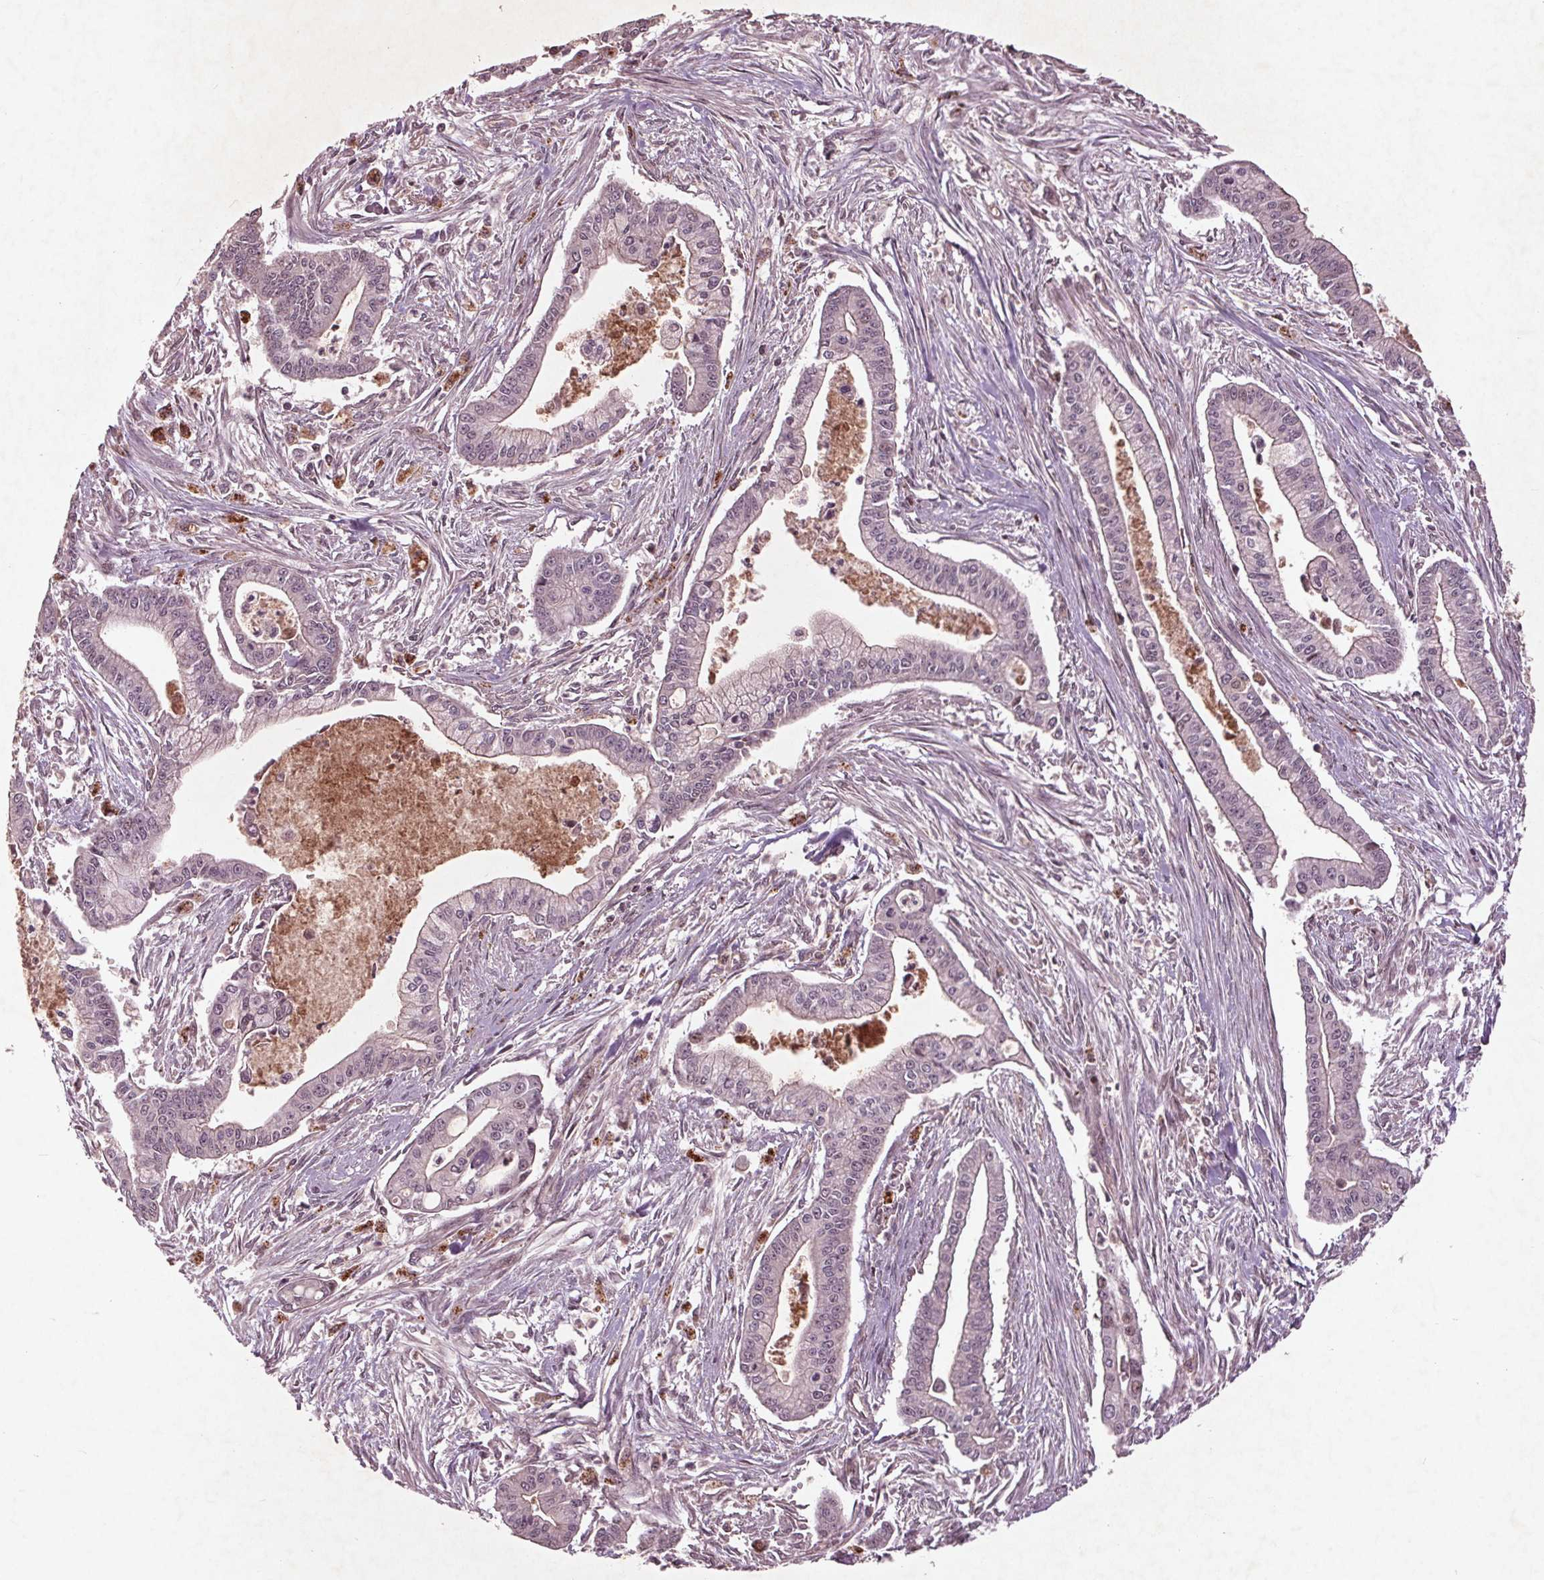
{"staining": {"intensity": "weak", "quantity": "<25%", "location": "nuclear"}, "tissue": "pancreatic cancer", "cell_type": "Tumor cells", "image_type": "cancer", "snomed": [{"axis": "morphology", "description": "Adenocarcinoma, NOS"}, {"axis": "topography", "description": "Pancreas"}], "caption": "High power microscopy image of an immunohistochemistry (IHC) histopathology image of pancreatic cancer, revealing no significant positivity in tumor cells.", "gene": "CDKL4", "patient": {"sex": "female", "age": 65}}